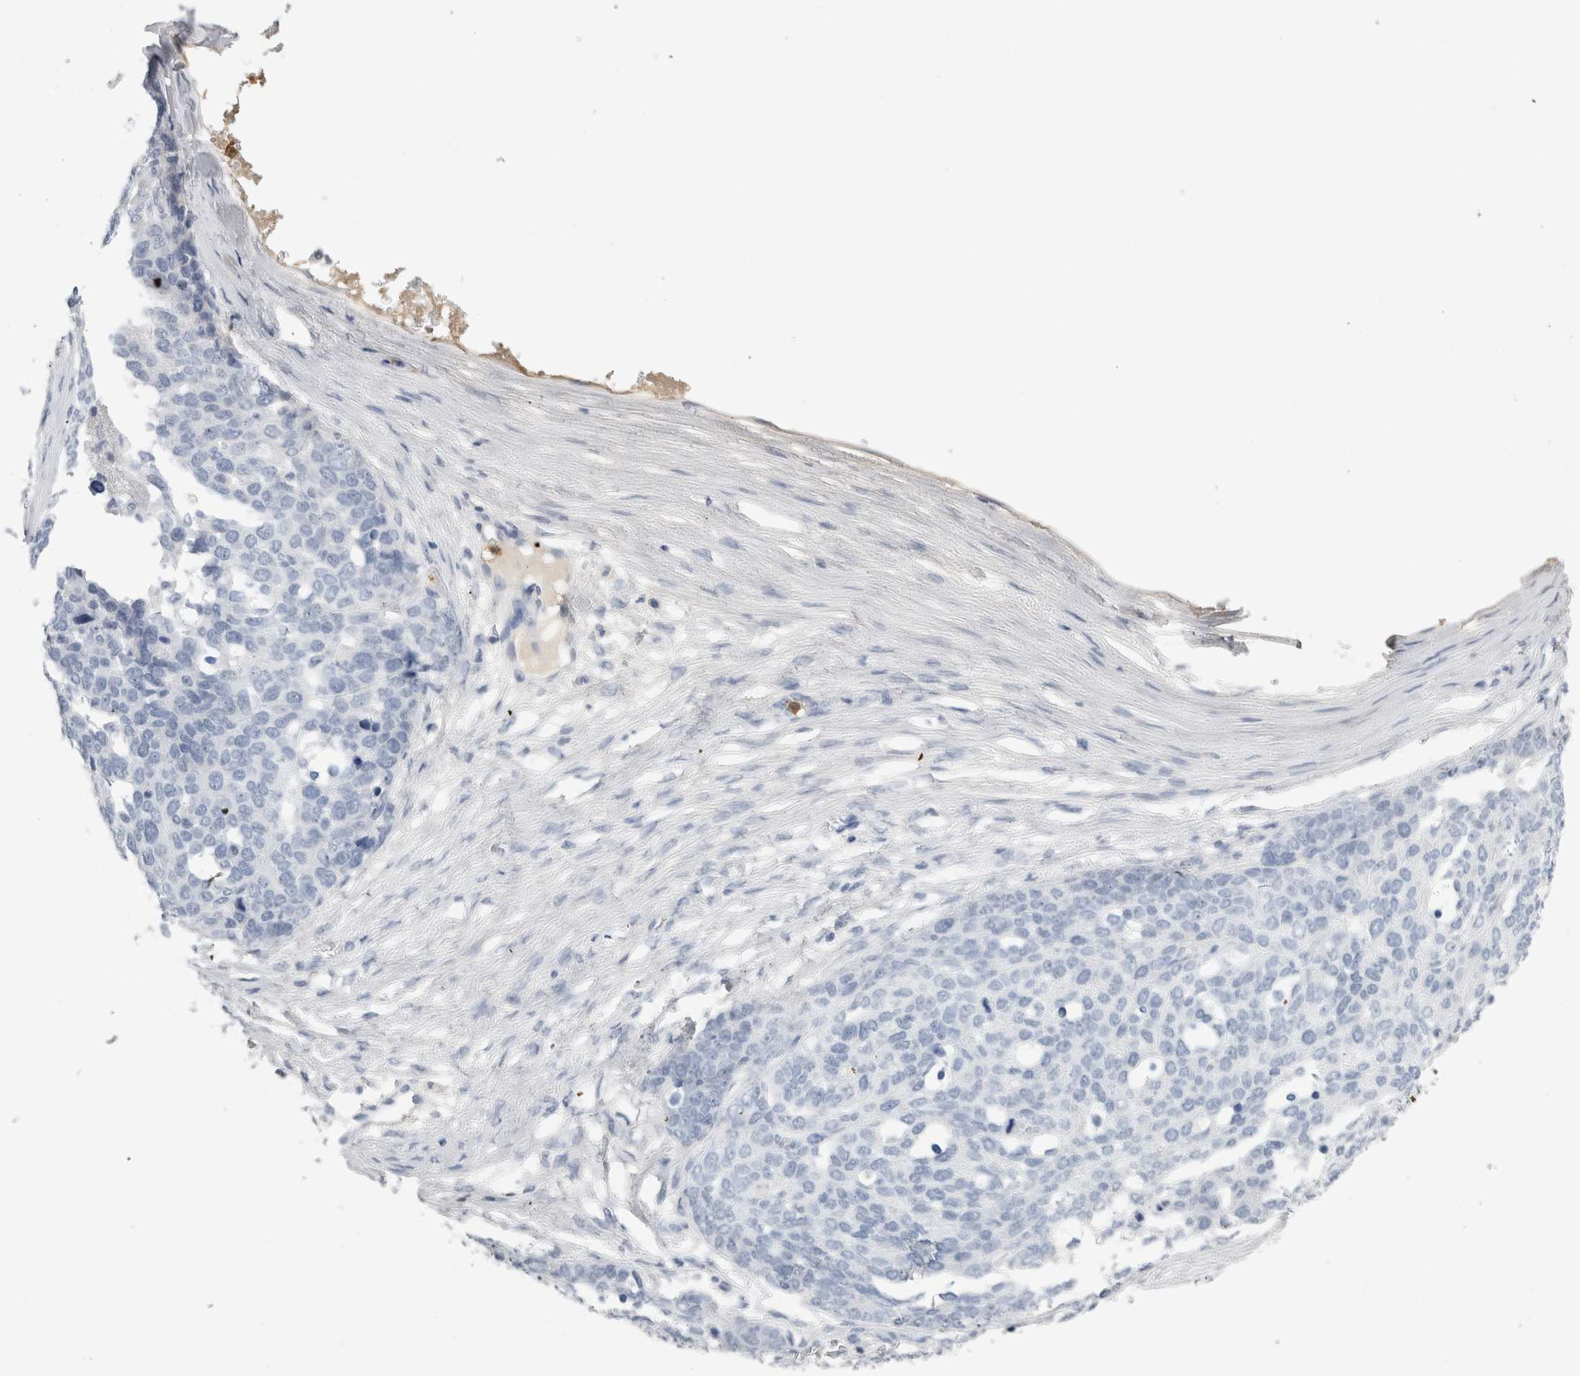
{"staining": {"intensity": "negative", "quantity": "none", "location": "none"}, "tissue": "ovarian cancer", "cell_type": "Tumor cells", "image_type": "cancer", "snomed": [{"axis": "morphology", "description": "Cystadenocarcinoma, serous, NOS"}, {"axis": "topography", "description": "Ovary"}], "caption": "Tumor cells show no significant expression in ovarian serous cystadenocarcinoma.", "gene": "S100A12", "patient": {"sex": "female", "age": 44}}